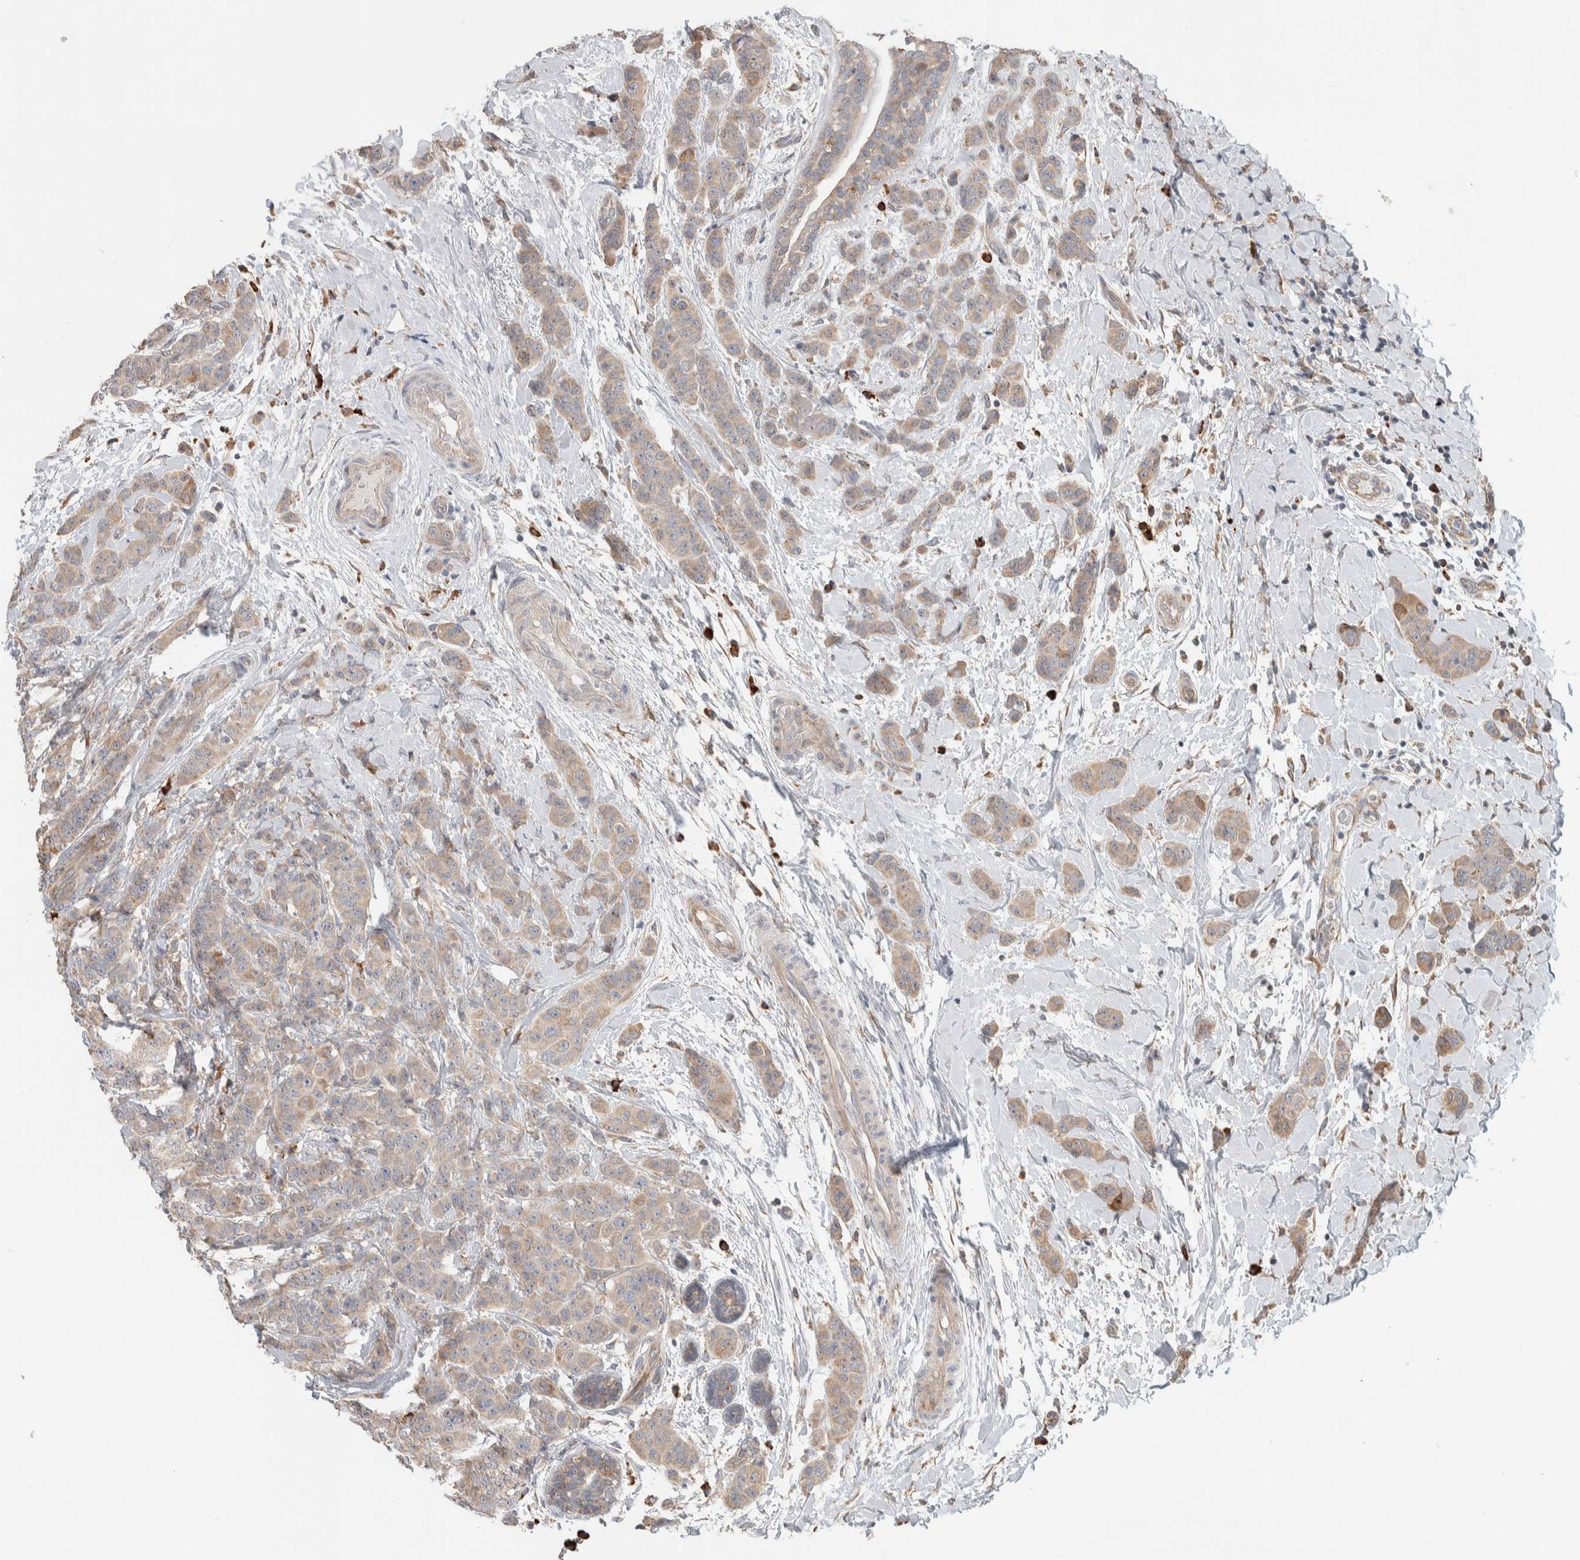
{"staining": {"intensity": "weak", "quantity": ">75%", "location": "cytoplasmic/membranous"}, "tissue": "breast cancer", "cell_type": "Tumor cells", "image_type": "cancer", "snomed": [{"axis": "morphology", "description": "Normal tissue, NOS"}, {"axis": "morphology", "description": "Duct carcinoma"}, {"axis": "topography", "description": "Breast"}], "caption": "This histopathology image displays IHC staining of human breast cancer (intraductal carcinoma), with low weak cytoplasmic/membranous expression in approximately >75% of tumor cells.", "gene": "ADCY8", "patient": {"sex": "female", "age": 40}}